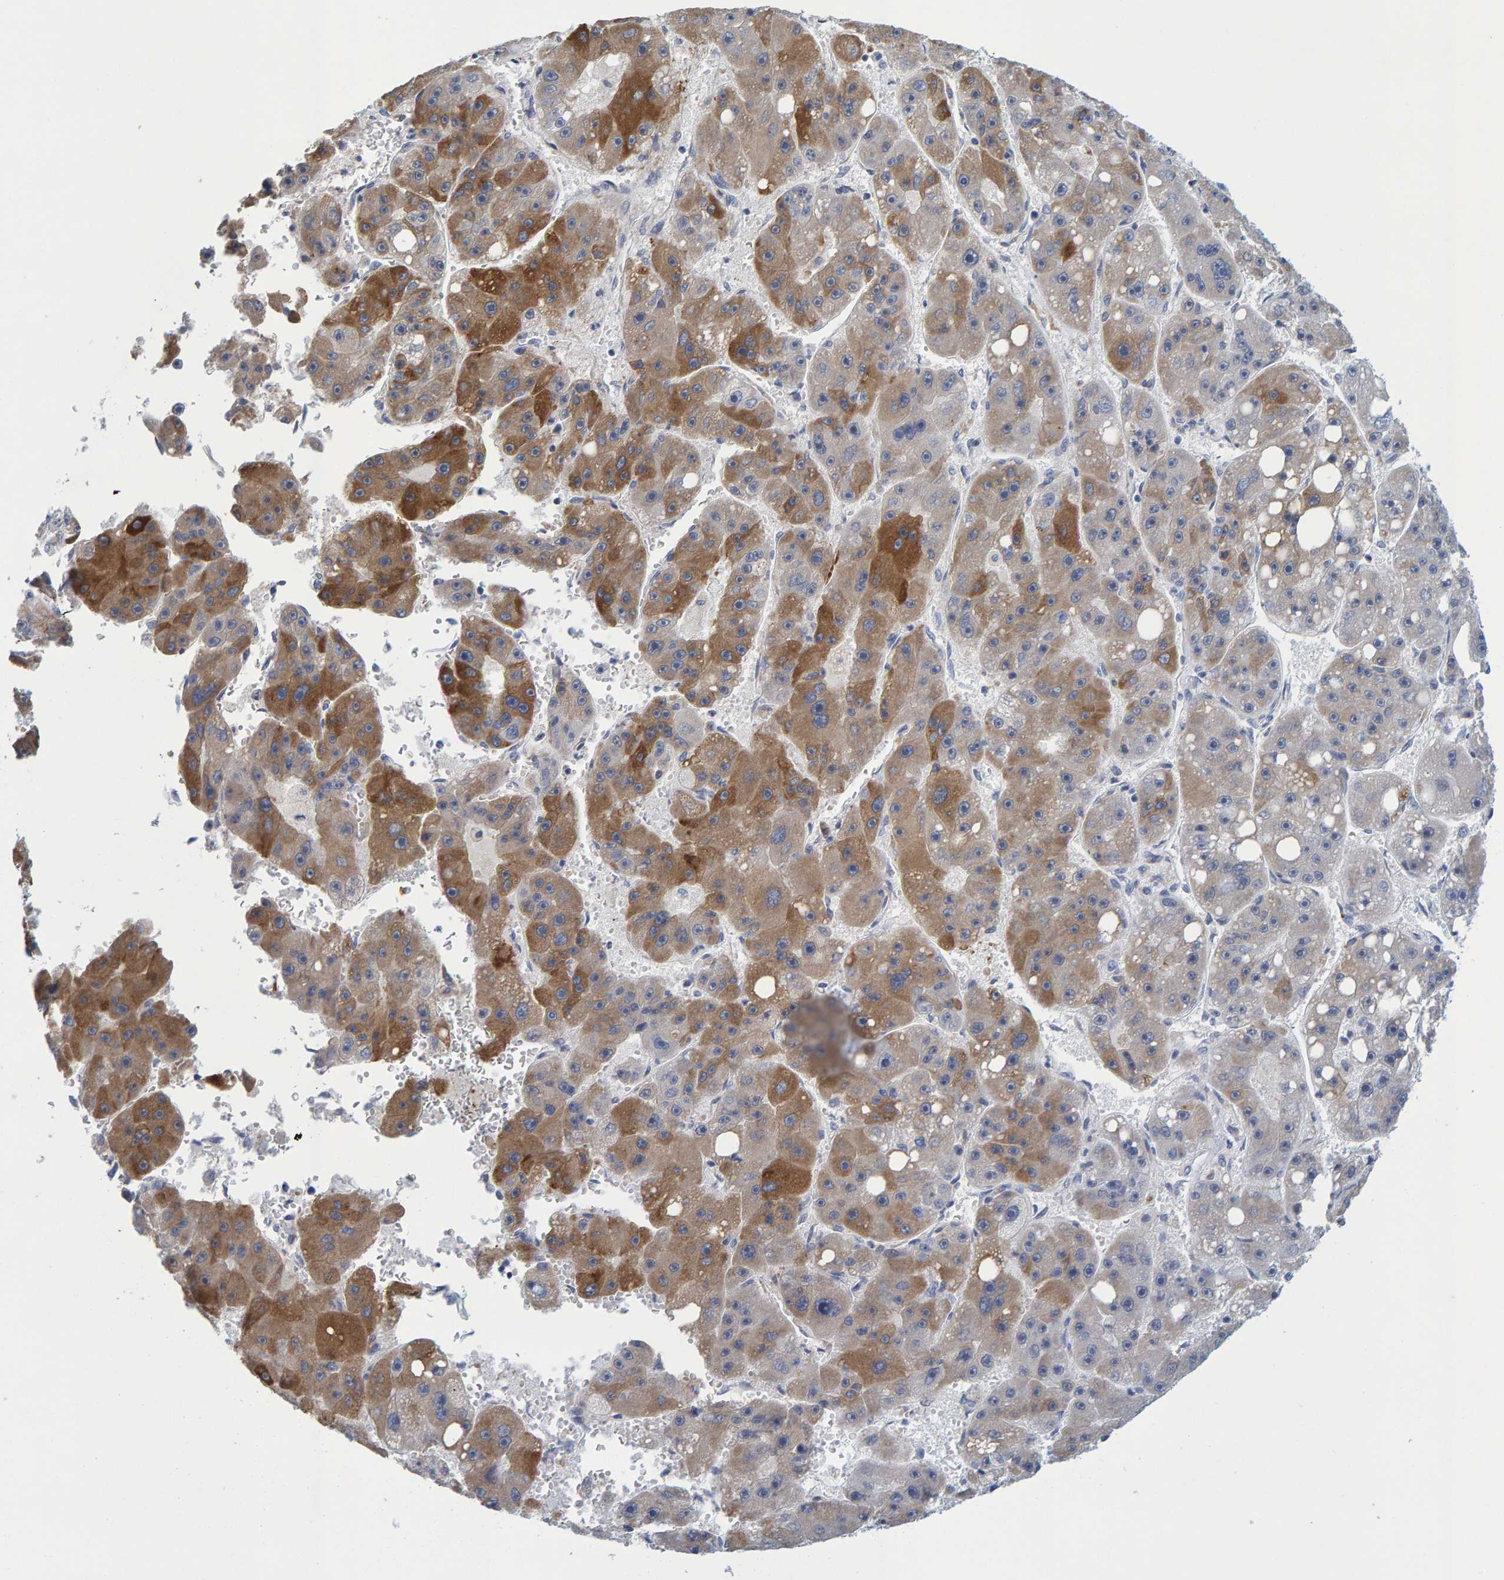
{"staining": {"intensity": "moderate", "quantity": "25%-75%", "location": "cytoplasmic/membranous"}, "tissue": "liver cancer", "cell_type": "Tumor cells", "image_type": "cancer", "snomed": [{"axis": "morphology", "description": "Carcinoma, Hepatocellular, NOS"}, {"axis": "topography", "description": "Liver"}], "caption": "This histopathology image reveals immunohistochemistry (IHC) staining of human hepatocellular carcinoma (liver), with medium moderate cytoplasmic/membranous staining in approximately 25%-75% of tumor cells.", "gene": "ZNF77", "patient": {"sex": "female", "age": 61}}